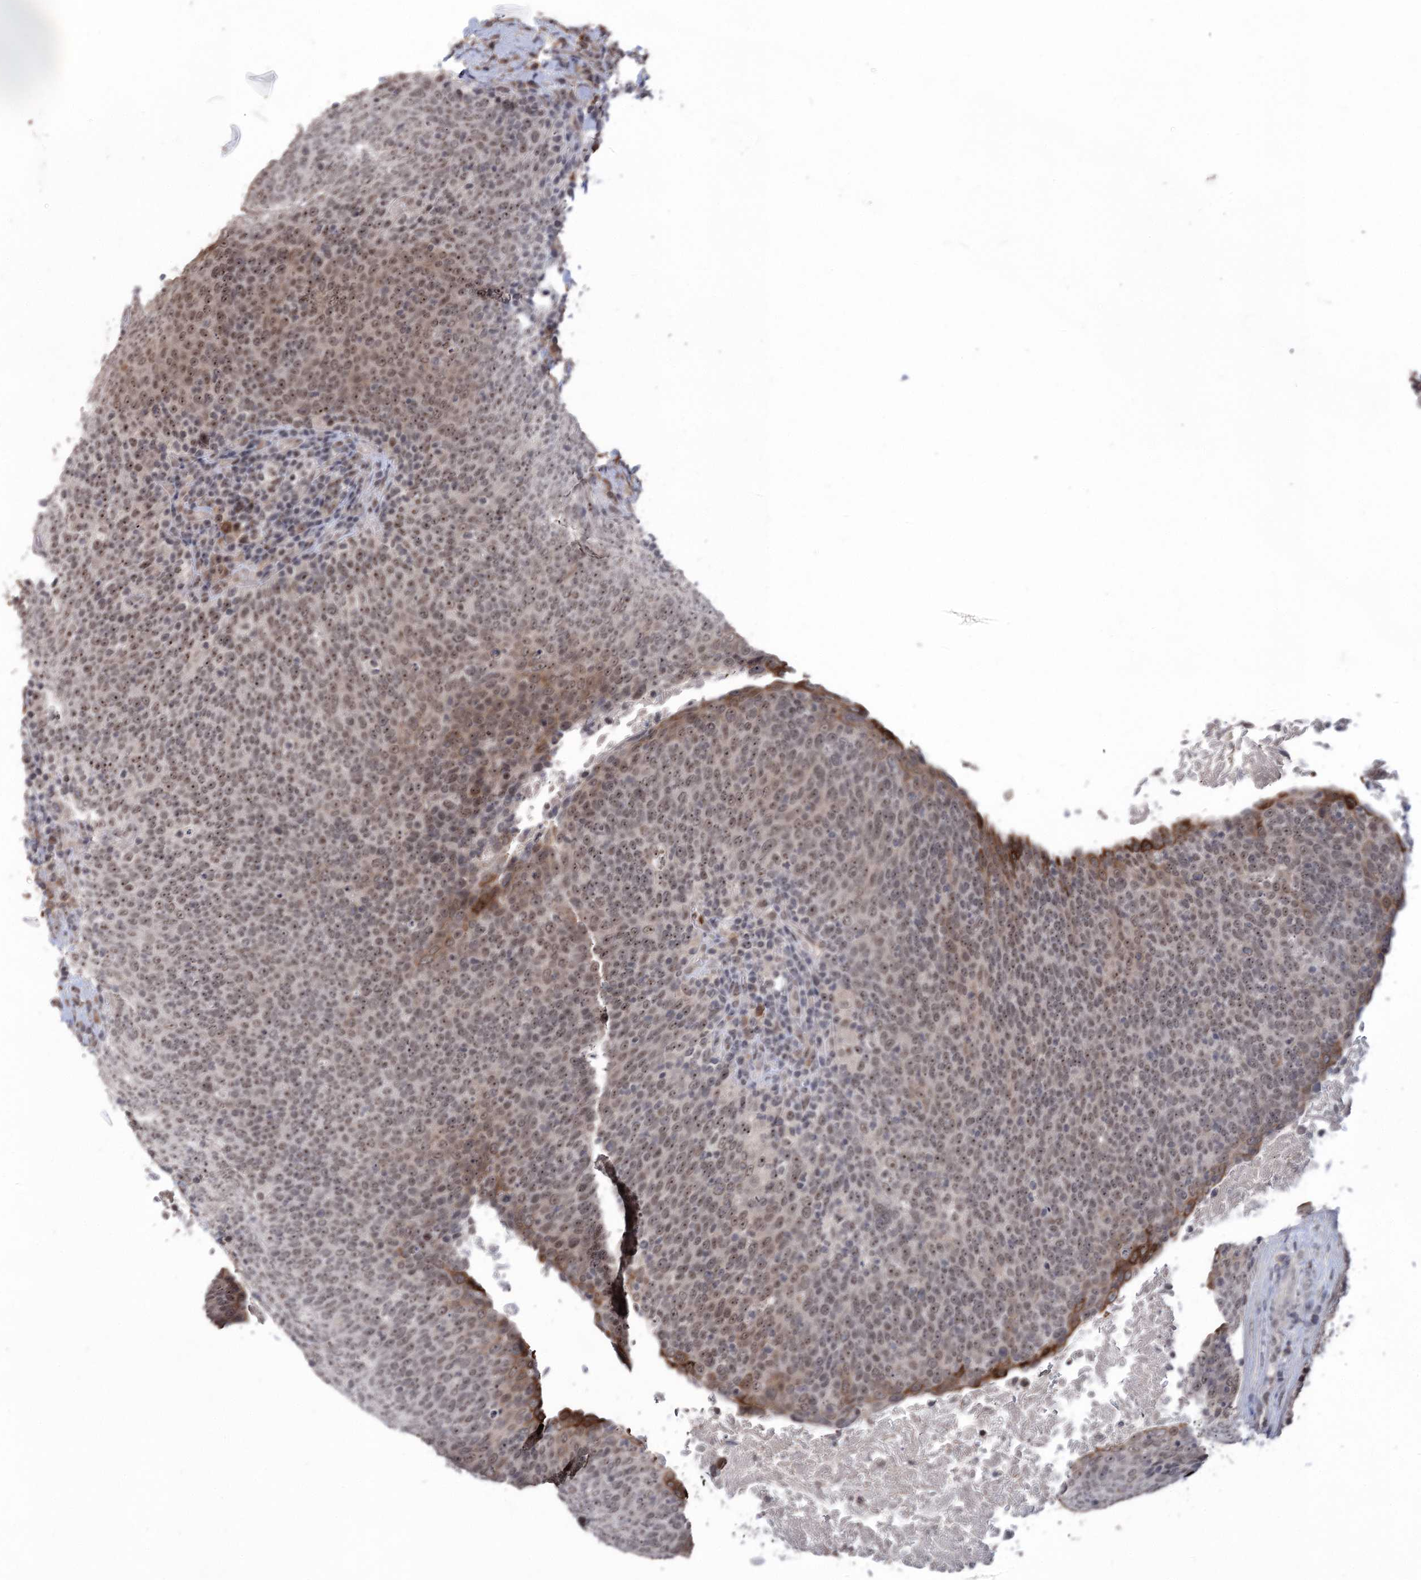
{"staining": {"intensity": "moderate", "quantity": ">75%", "location": "cytoplasmic/membranous,nuclear"}, "tissue": "head and neck cancer", "cell_type": "Tumor cells", "image_type": "cancer", "snomed": [{"axis": "morphology", "description": "Squamous cell carcinoma, NOS"}, {"axis": "morphology", "description": "Squamous cell carcinoma, metastatic, NOS"}, {"axis": "topography", "description": "Lymph node"}, {"axis": "topography", "description": "Head-Neck"}], "caption": "This is an image of IHC staining of squamous cell carcinoma (head and neck), which shows moderate staining in the cytoplasmic/membranous and nuclear of tumor cells.", "gene": "VGLL4", "patient": {"sex": "male", "age": 62}}